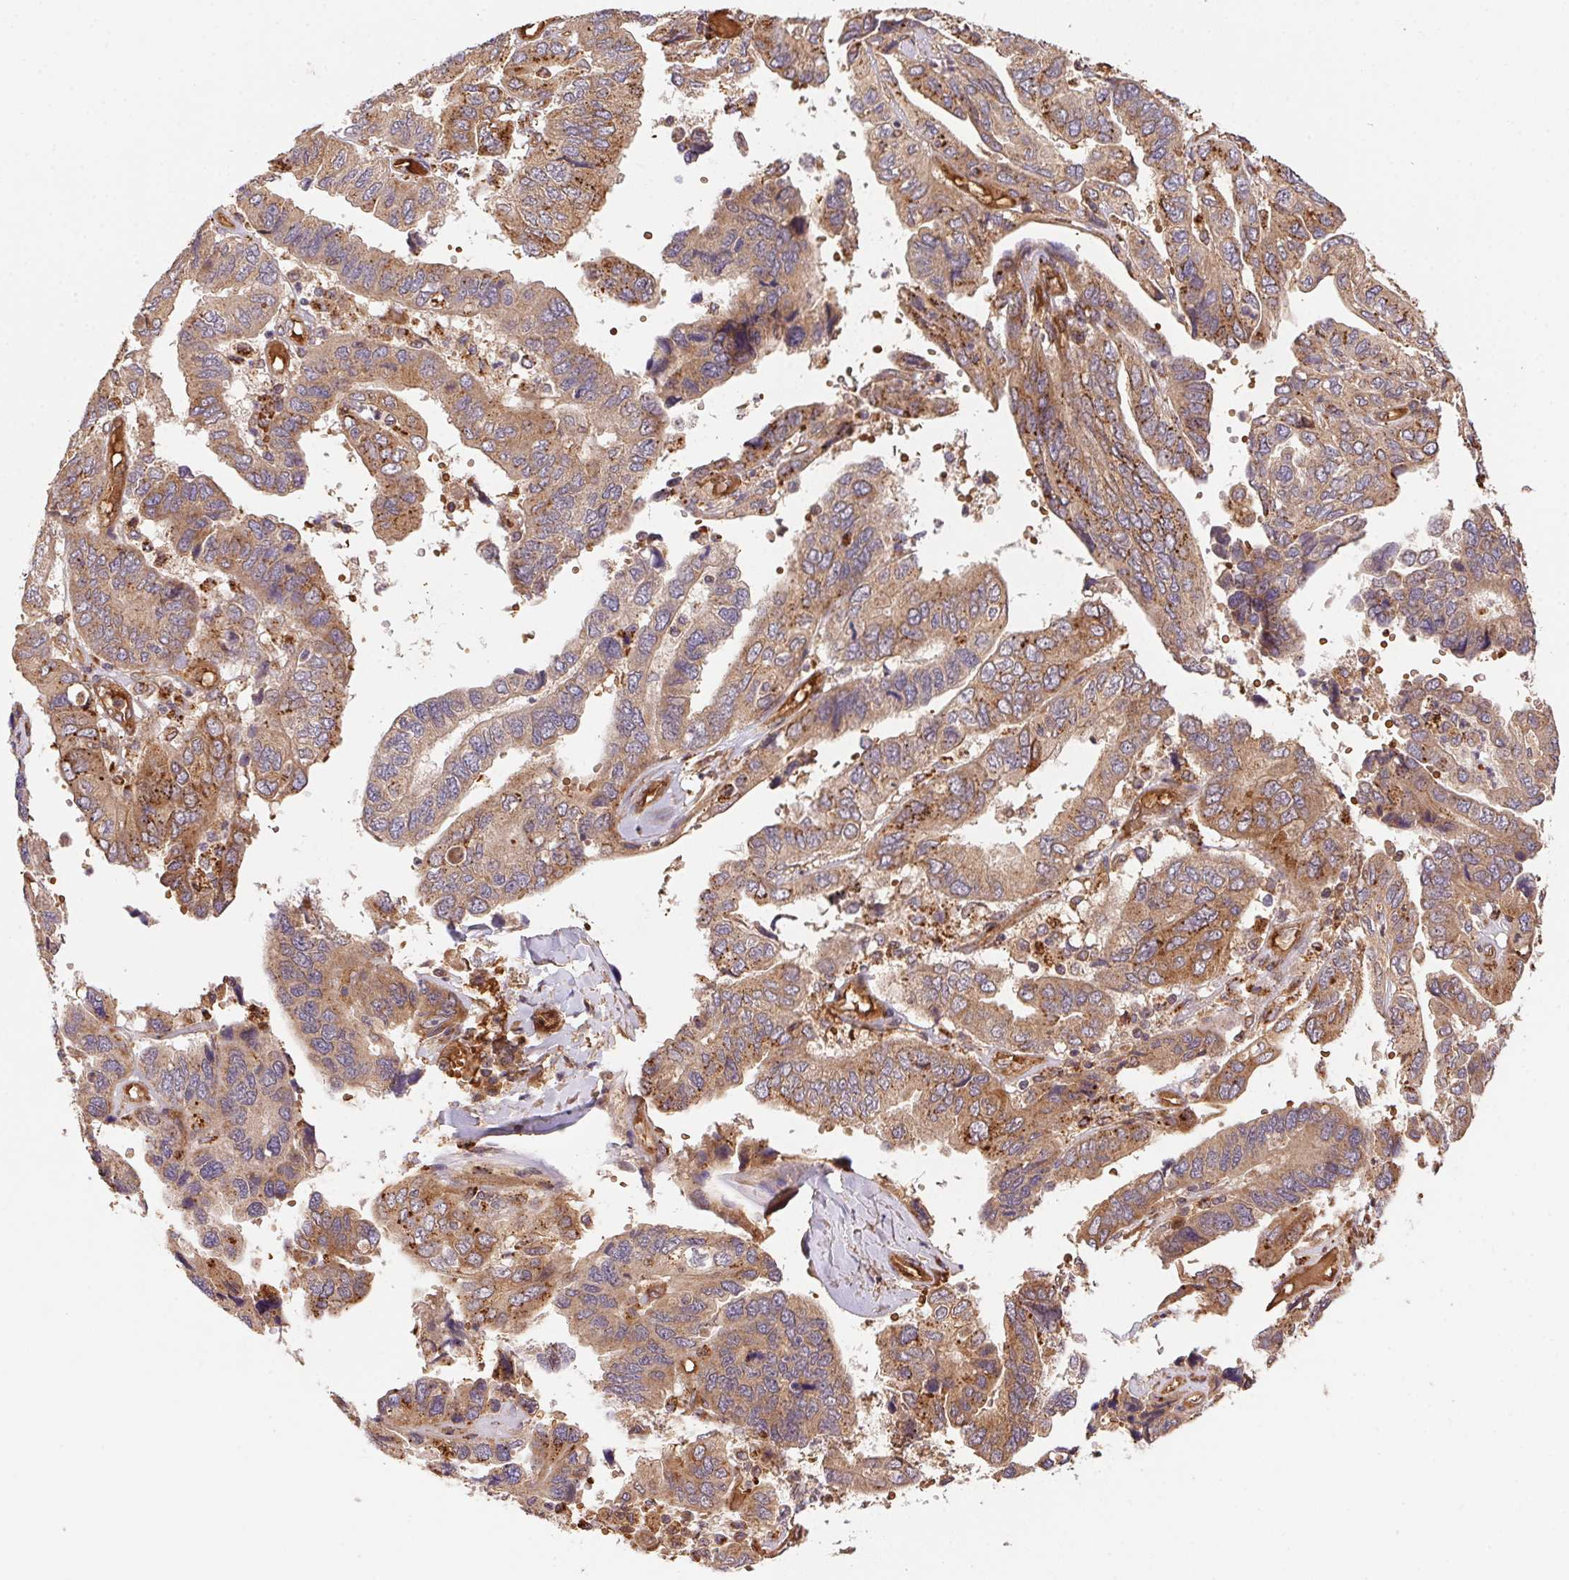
{"staining": {"intensity": "moderate", "quantity": ">75%", "location": "cytoplasmic/membranous"}, "tissue": "ovarian cancer", "cell_type": "Tumor cells", "image_type": "cancer", "snomed": [{"axis": "morphology", "description": "Cystadenocarcinoma, serous, NOS"}, {"axis": "topography", "description": "Ovary"}], "caption": "Immunohistochemistry (IHC) image of neoplastic tissue: ovarian serous cystadenocarcinoma stained using IHC displays medium levels of moderate protein expression localized specifically in the cytoplasmic/membranous of tumor cells, appearing as a cytoplasmic/membranous brown color.", "gene": "USE1", "patient": {"sex": "female", "age": 79}}